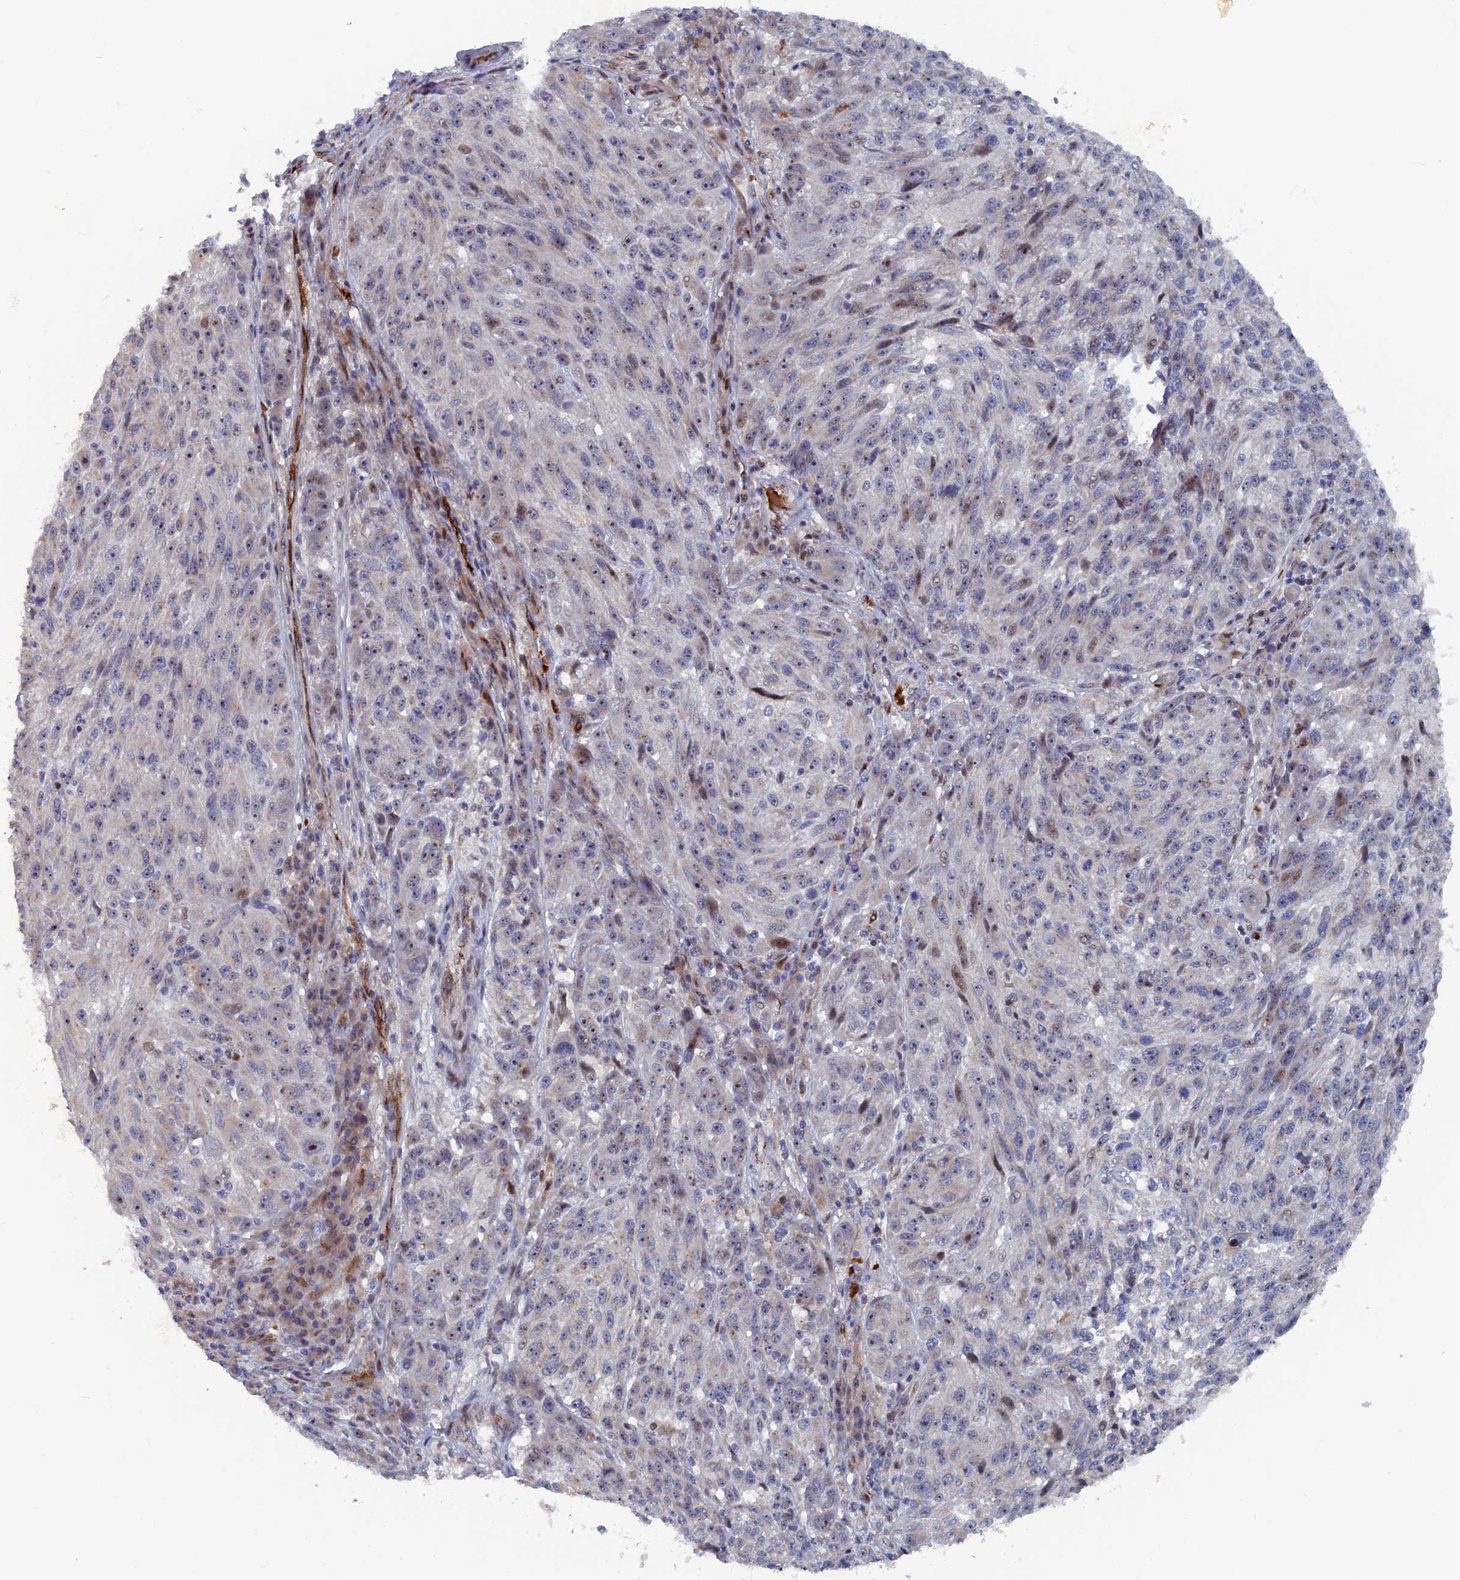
{"staining": {"intensity": "moderate", "quantity": "<25%", "location": "nuclear"}, "tissue": "melanoma", "cell_type": "Tumor cells", "image_type": "cancer", "snomed": [{"axis": "morphology", "description": "Malignant melanoma, NOS"}, {"axis": "topography", "description": "Skin"}], "caption": "Immunohistochemistry (IHC) staining of melanoma, which reveals low levels of moderate nuclear expression in approximately <25% of tumor cells indicating moderate nuclear protein expression. The staining was performed using DAB (brown) for protein detection and nuclei were counterstained in hematoxylin (blue).", "gene": "SH3D21", "patient": {"sex": "male", "age": 53}}